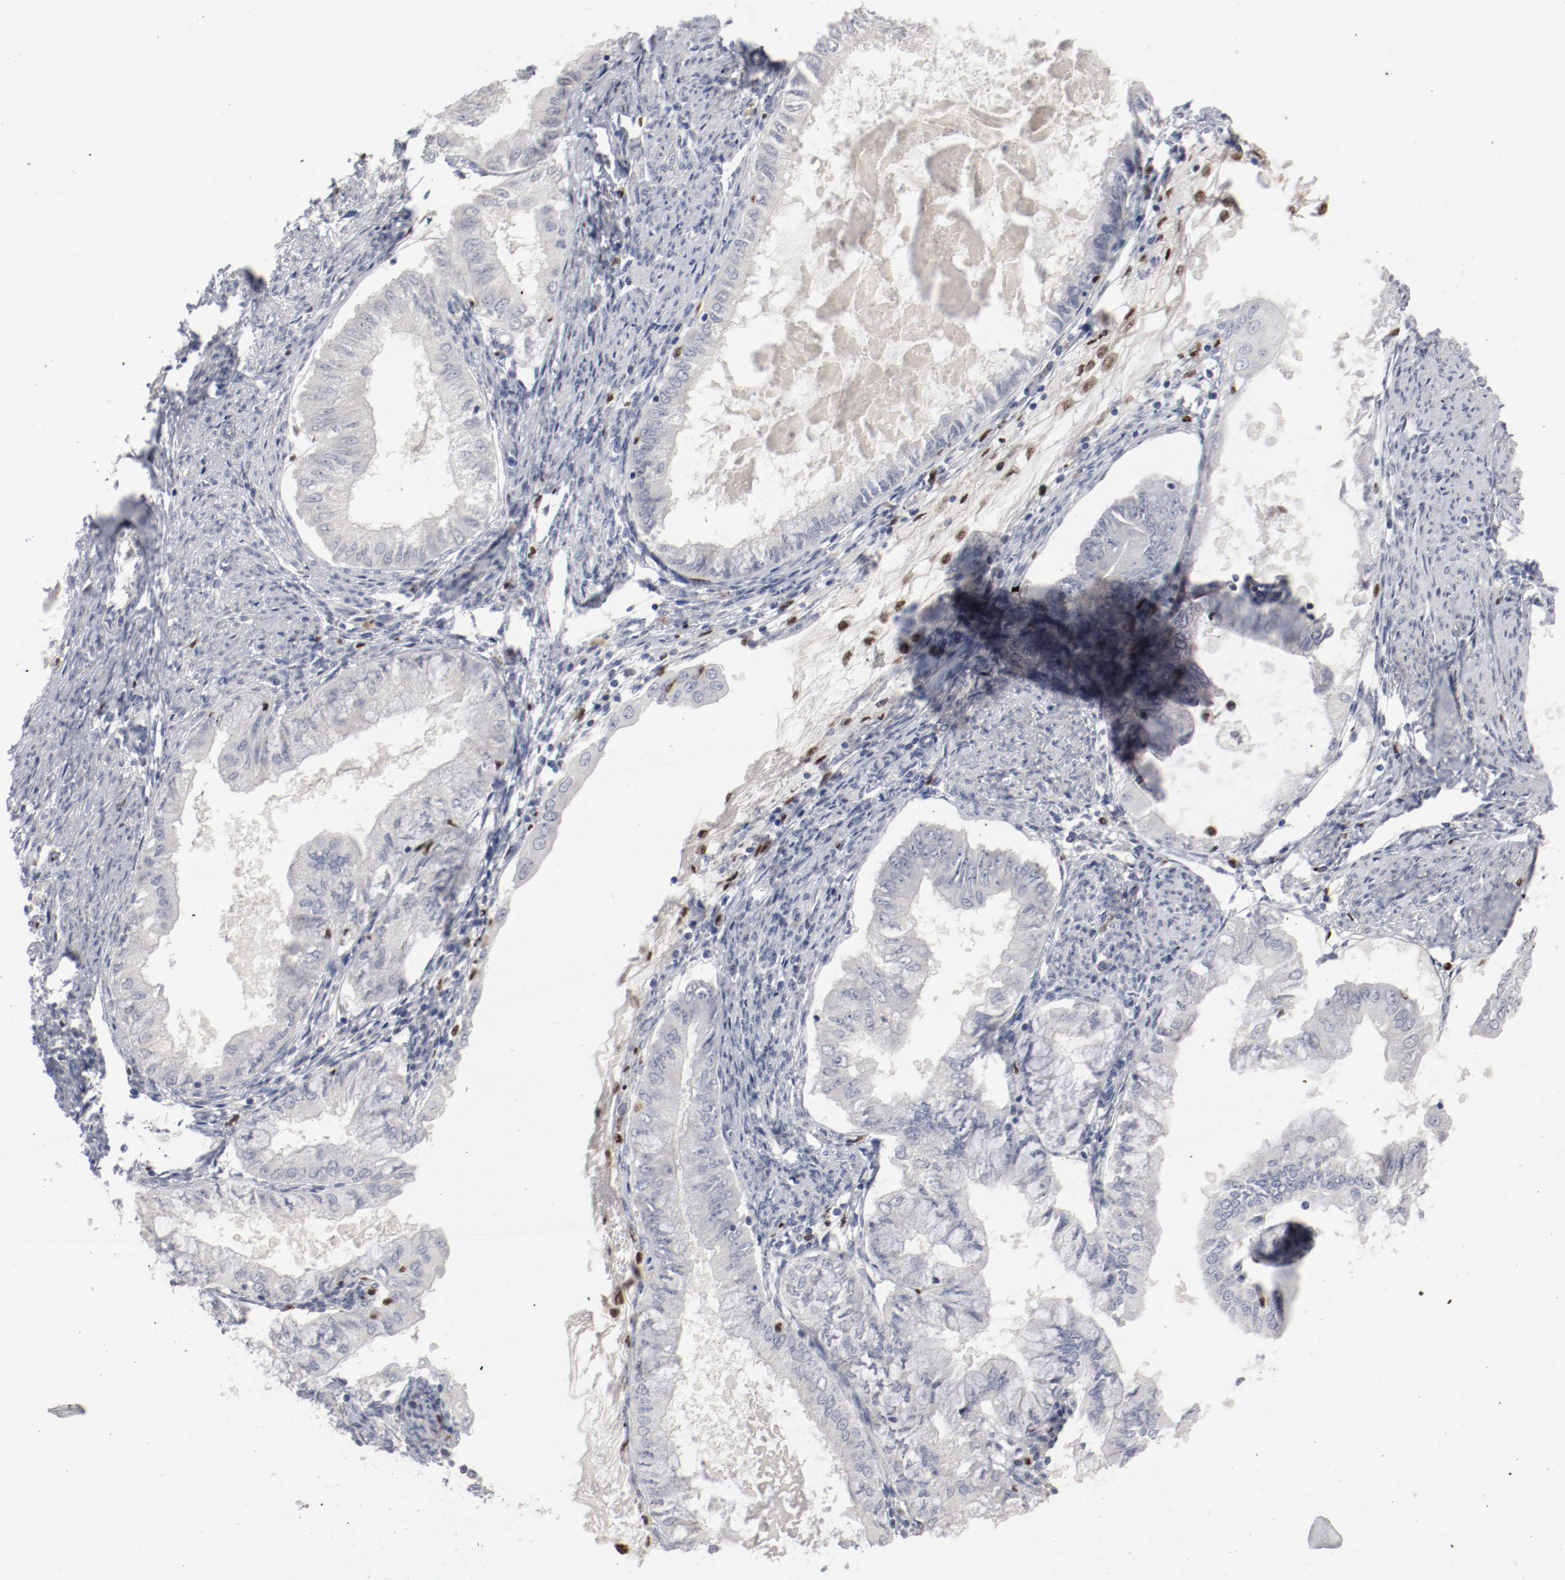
{"staining": {"intensity": "negative", "quantity": "none", "location": "none"}, "tissue": "endometrial cancer", "cell_type": "Tumor cells", "image_type": "cancer", "snomed": [{"axis": "morphology", "description": "Adenocarcinoma, NOS"}, {"axis": "topography", "description": "Endometrium"}], "caption": "Human endometrial cancer stained for a protein using immunohistochemistry exhibits no staining in tumor cells.", "gene": "SPI1", "patient": {"sex": "female", "age": 76}}